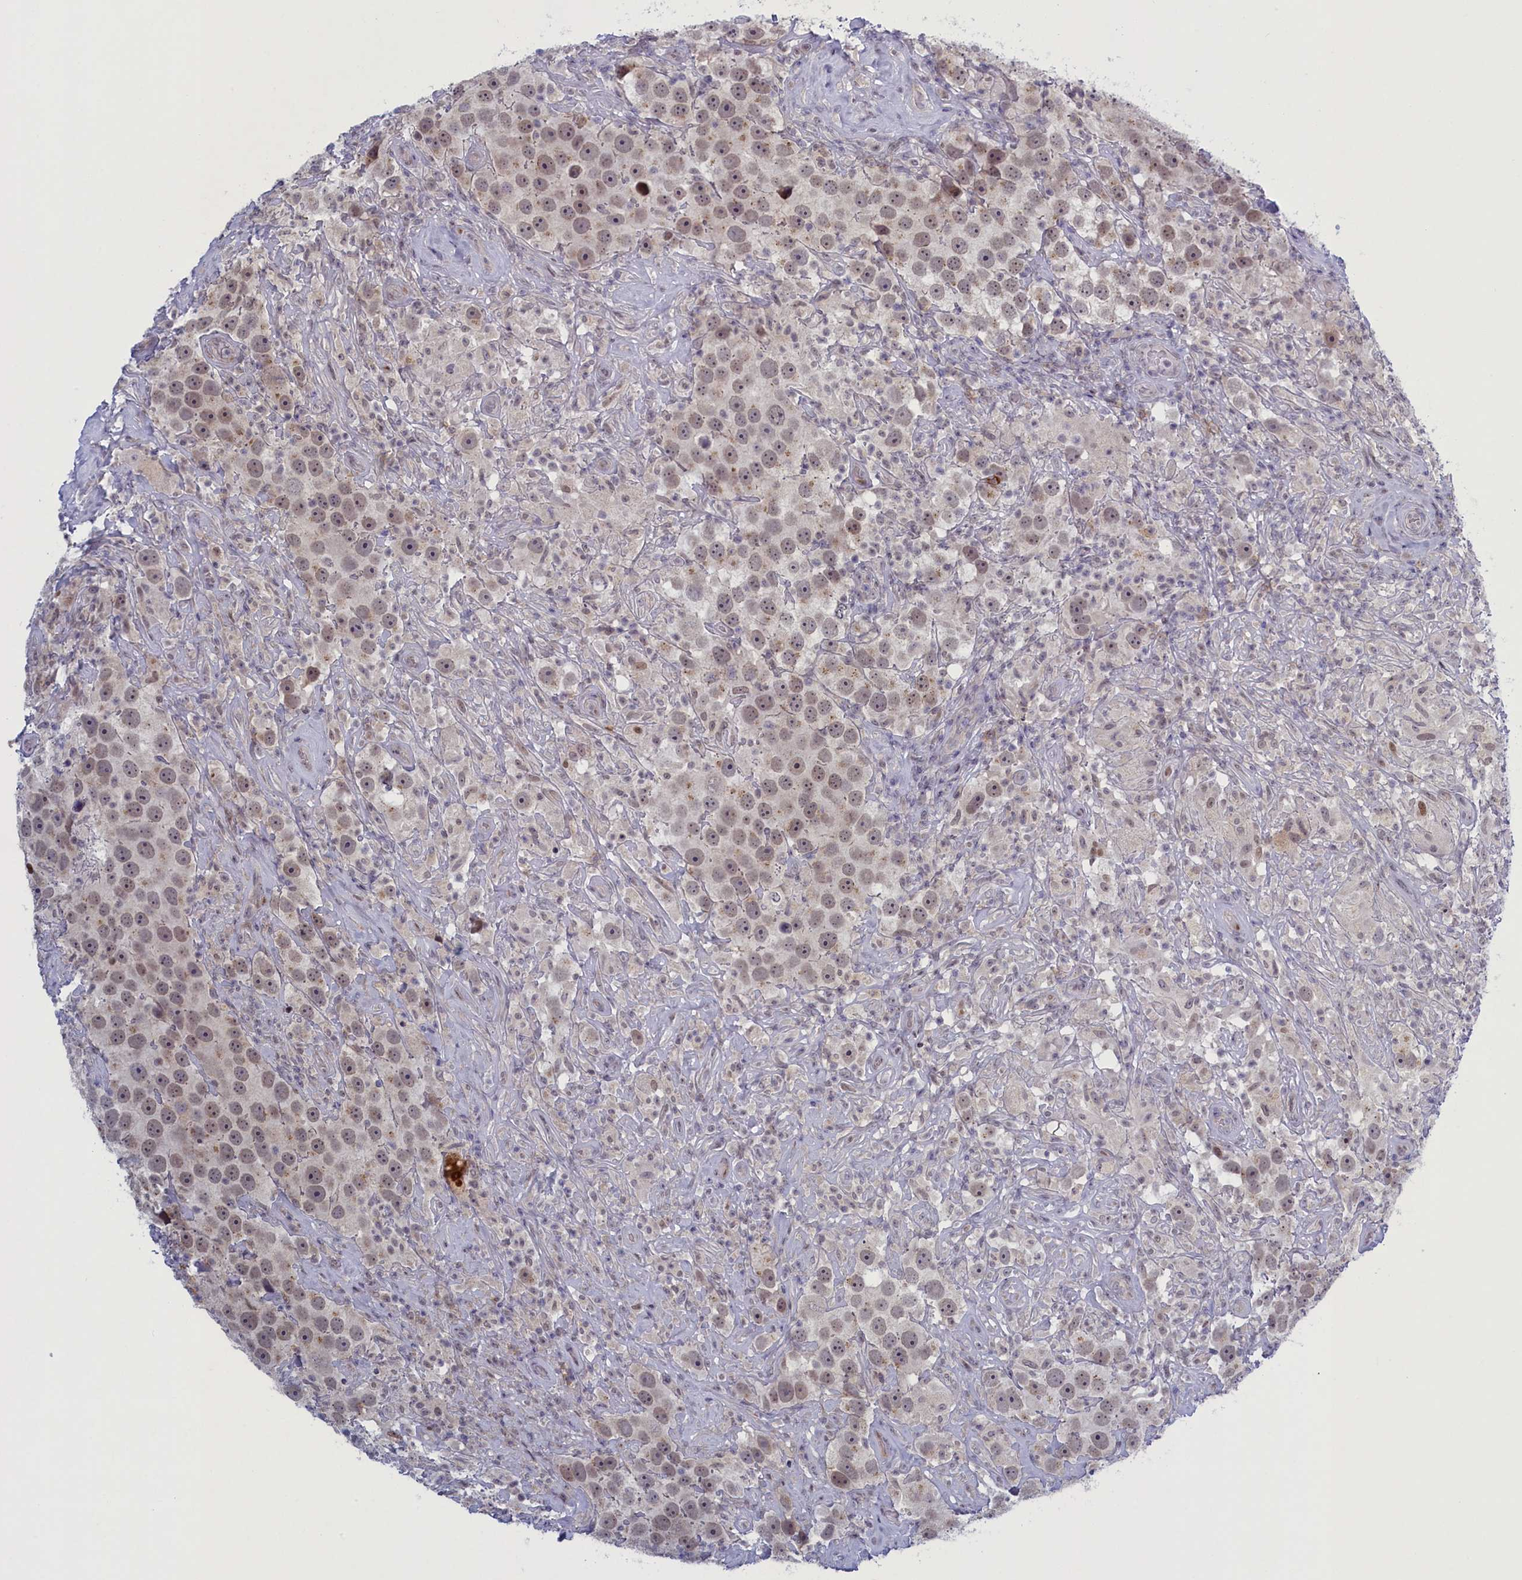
{"staining": {"intensity": "weak", "quantity": "<25%", "location": "cytoplasmic/membranous"}, "tissue": "testis cancer", "cell_type": "Tumor cells", "image_type": "cancer", "snomed": [{"axis": "morphology", "description": "Seminoma, NOS"}, {"axis": "topography", "description": "Testis"}], "caption": "An image of human seminoma (testis) is negative for staining in tumor cells.", "gene": "ATF7IP2", "patient": {"sex": "male", "age": 49}}